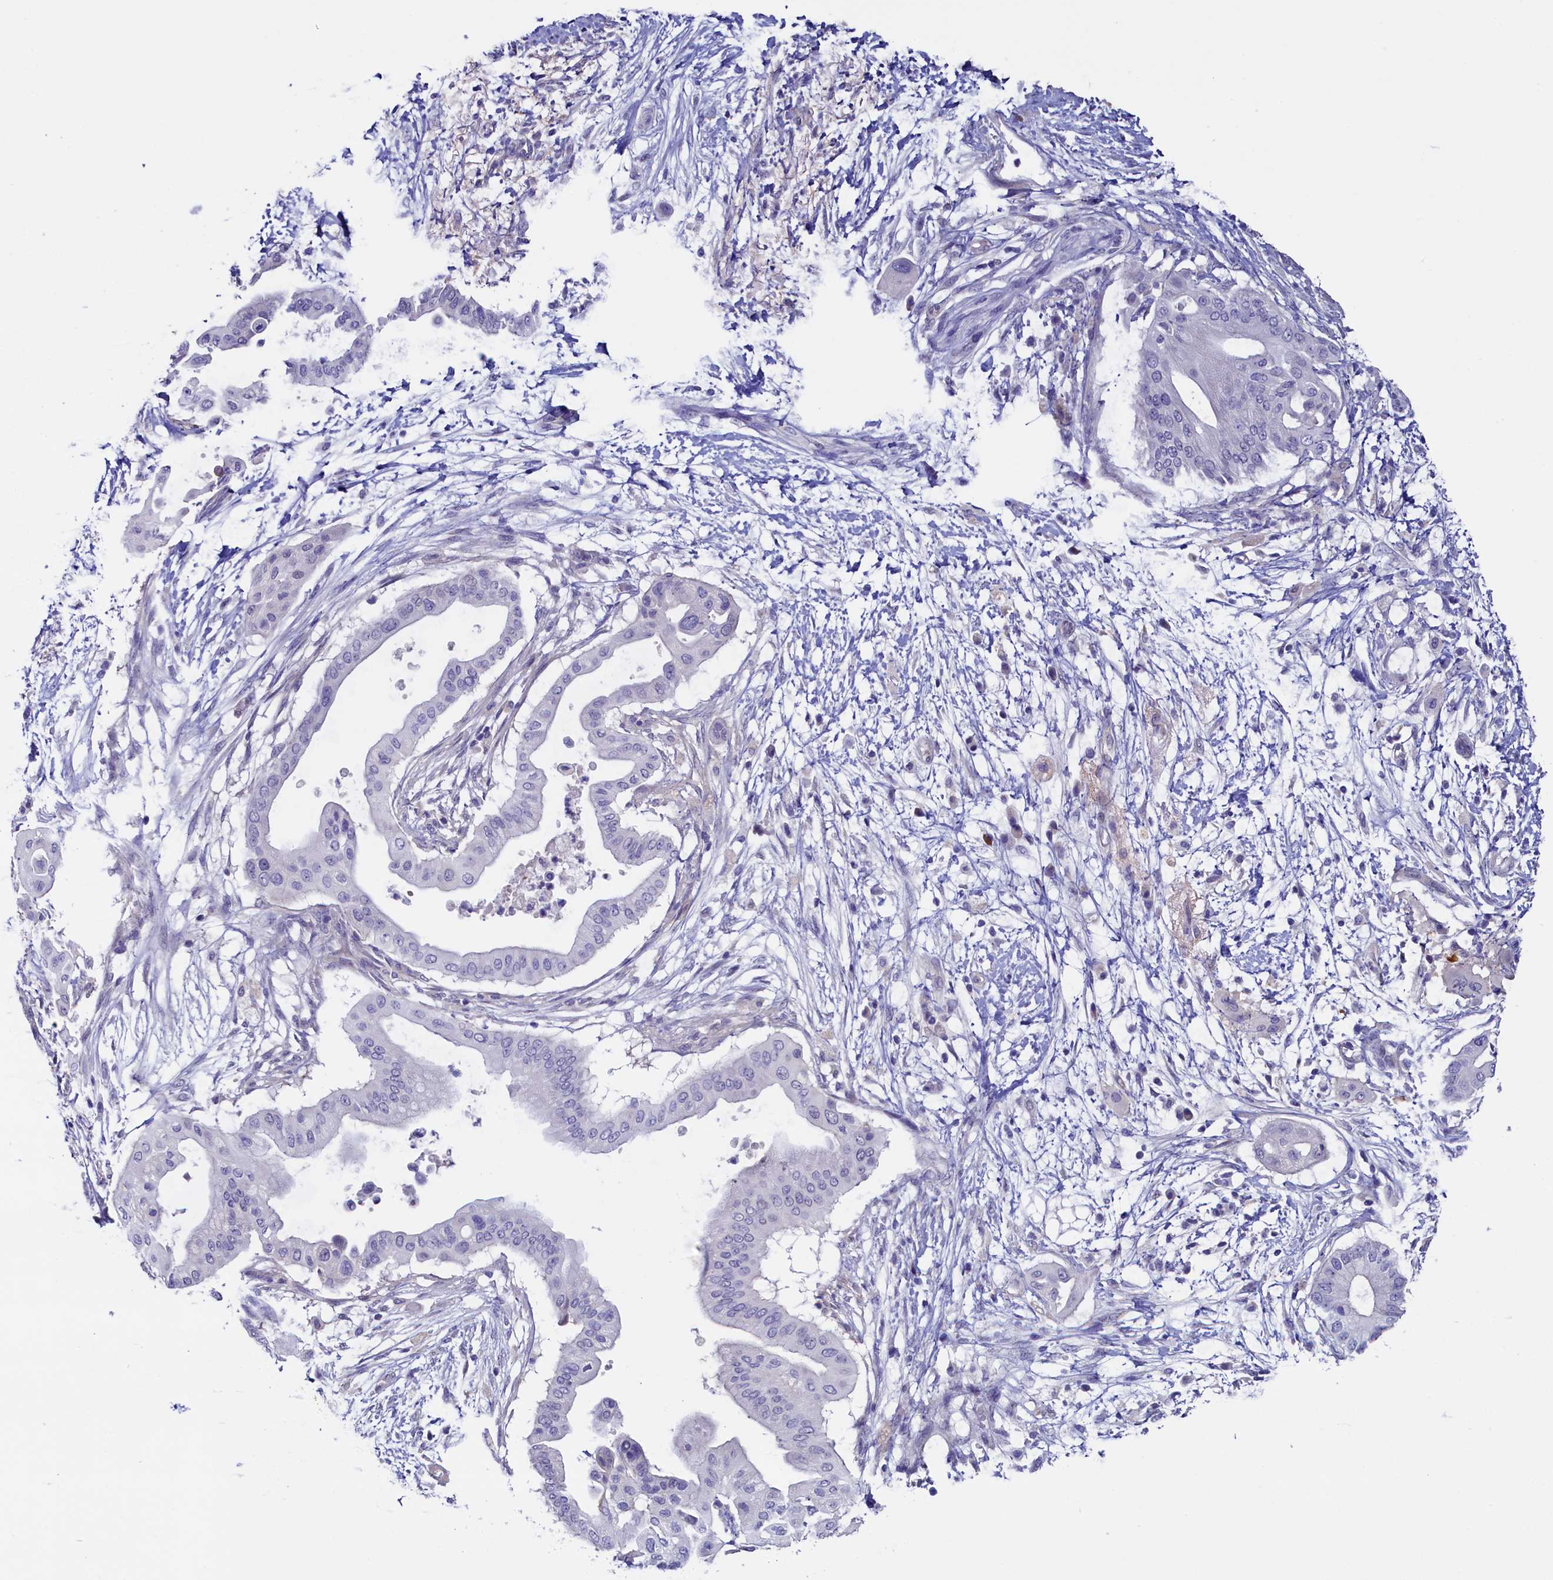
{"staining": {"intensity": "negative", "quantity": "none", "location": "none"}, "tissue": "pancreatic cancer", "cell_type": "Tumor cells", "image_type": "cancer", "snomed": [{"axis": "morphology", "description": "Adenocarcinoma, NOS"}, {"axis": "topography", "description": "Pancreas"}], "caption": "An IHC image of pancreatic adenocarcinoma is shown. There is no staining in tumor cells of pancreatic adenocarcinoma.", "gene": "FLYWCH2", "patient": {"sex": "male", "age": 68}}